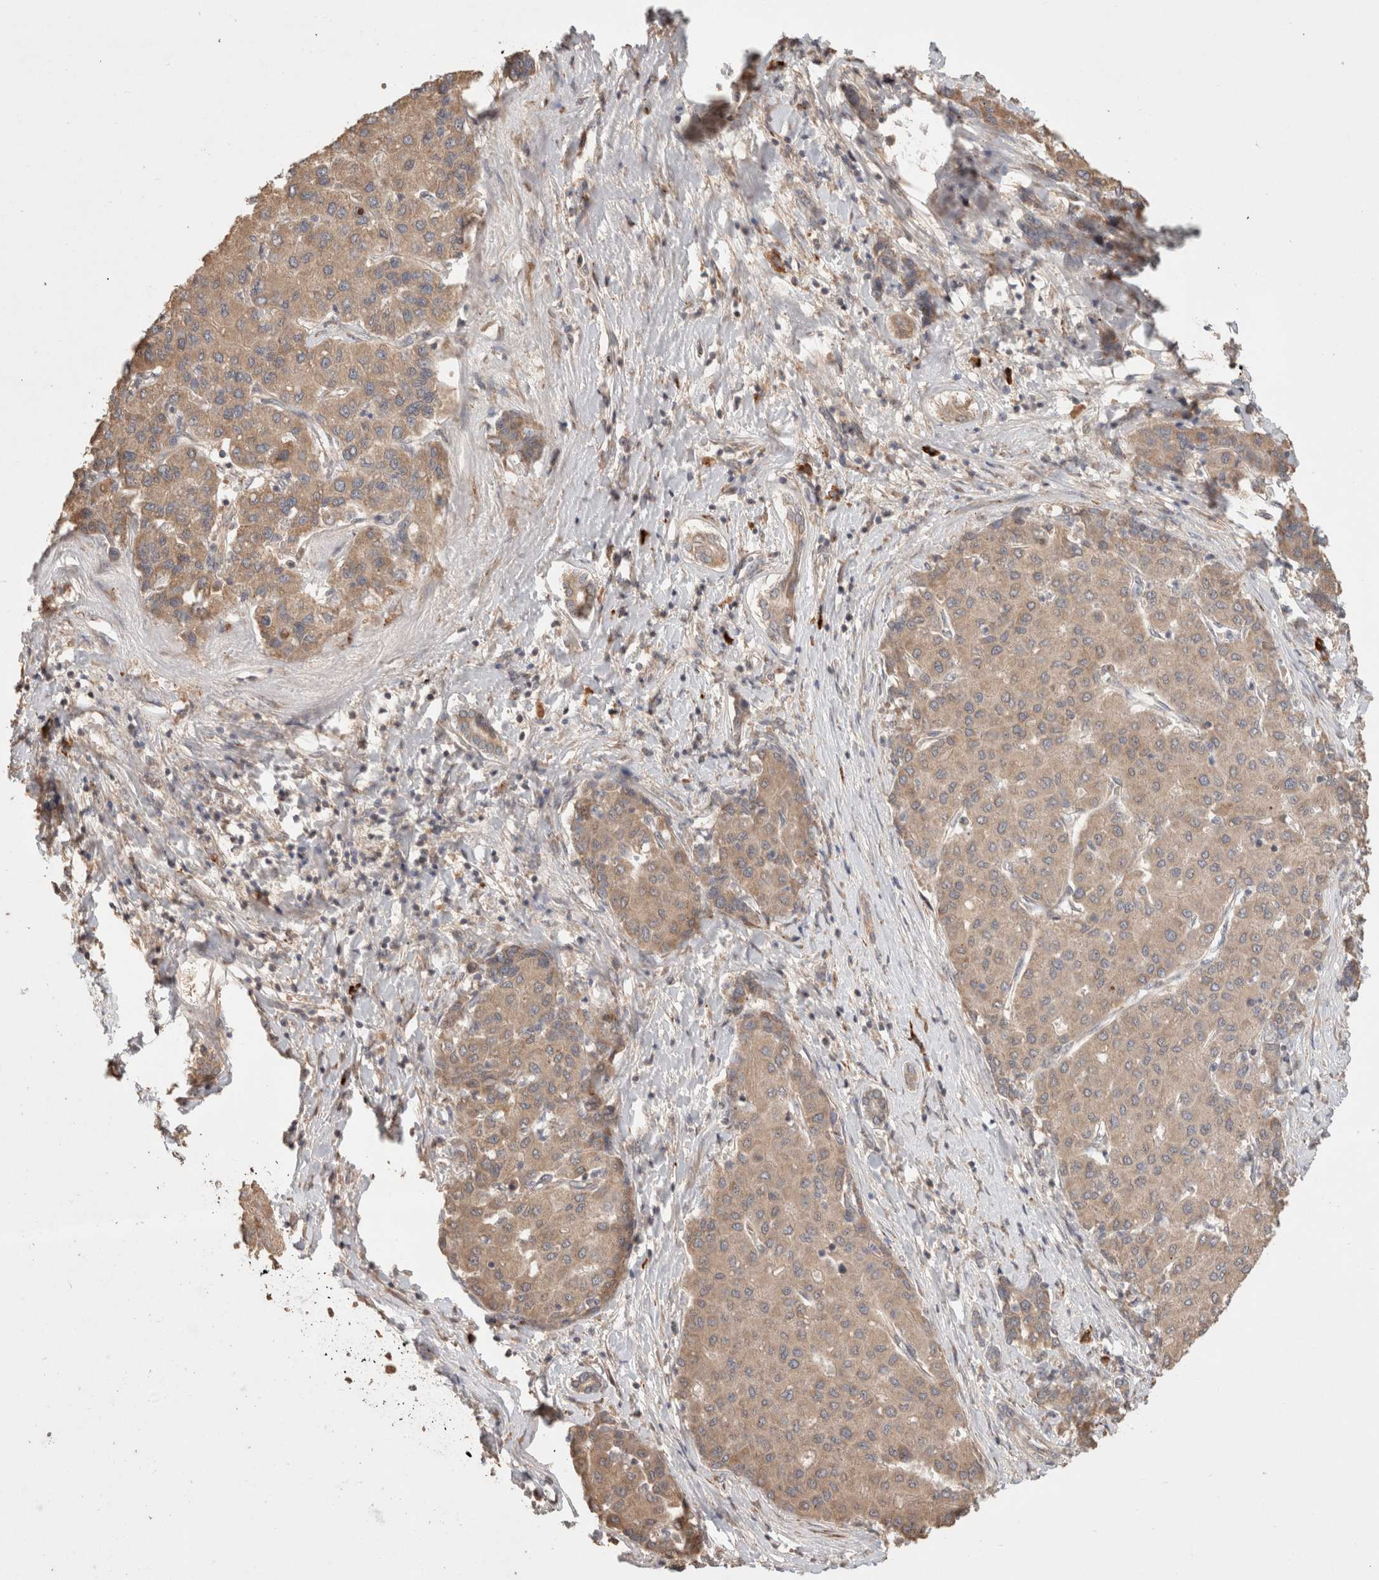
{"staining": {"intensity": "moderate", "quantity": ">75%", "location": "cytoplasmic/membranous"}, "tissue": "liver cancer", "cell_type": "Tumor cells", "image_type": "cancer", "snomed": [{"axis": "morphology", "description": "Carcinoma, Hepatocellular, NOS"}, {"axis": "topography", "description": "Liver"}], "caption": "IHC histopathology image of neoplastic tissue: hepatocellular carcinoma (liver) stained using IHC demonstrates medium levels of moderate protein expression localized specifically in the cytoplasmic/membranous of tumor cells, appearing as a cytoplasmic/membranous brown color.", "gene": "HROB", "patient": {"sex": "male", "age": 65}}